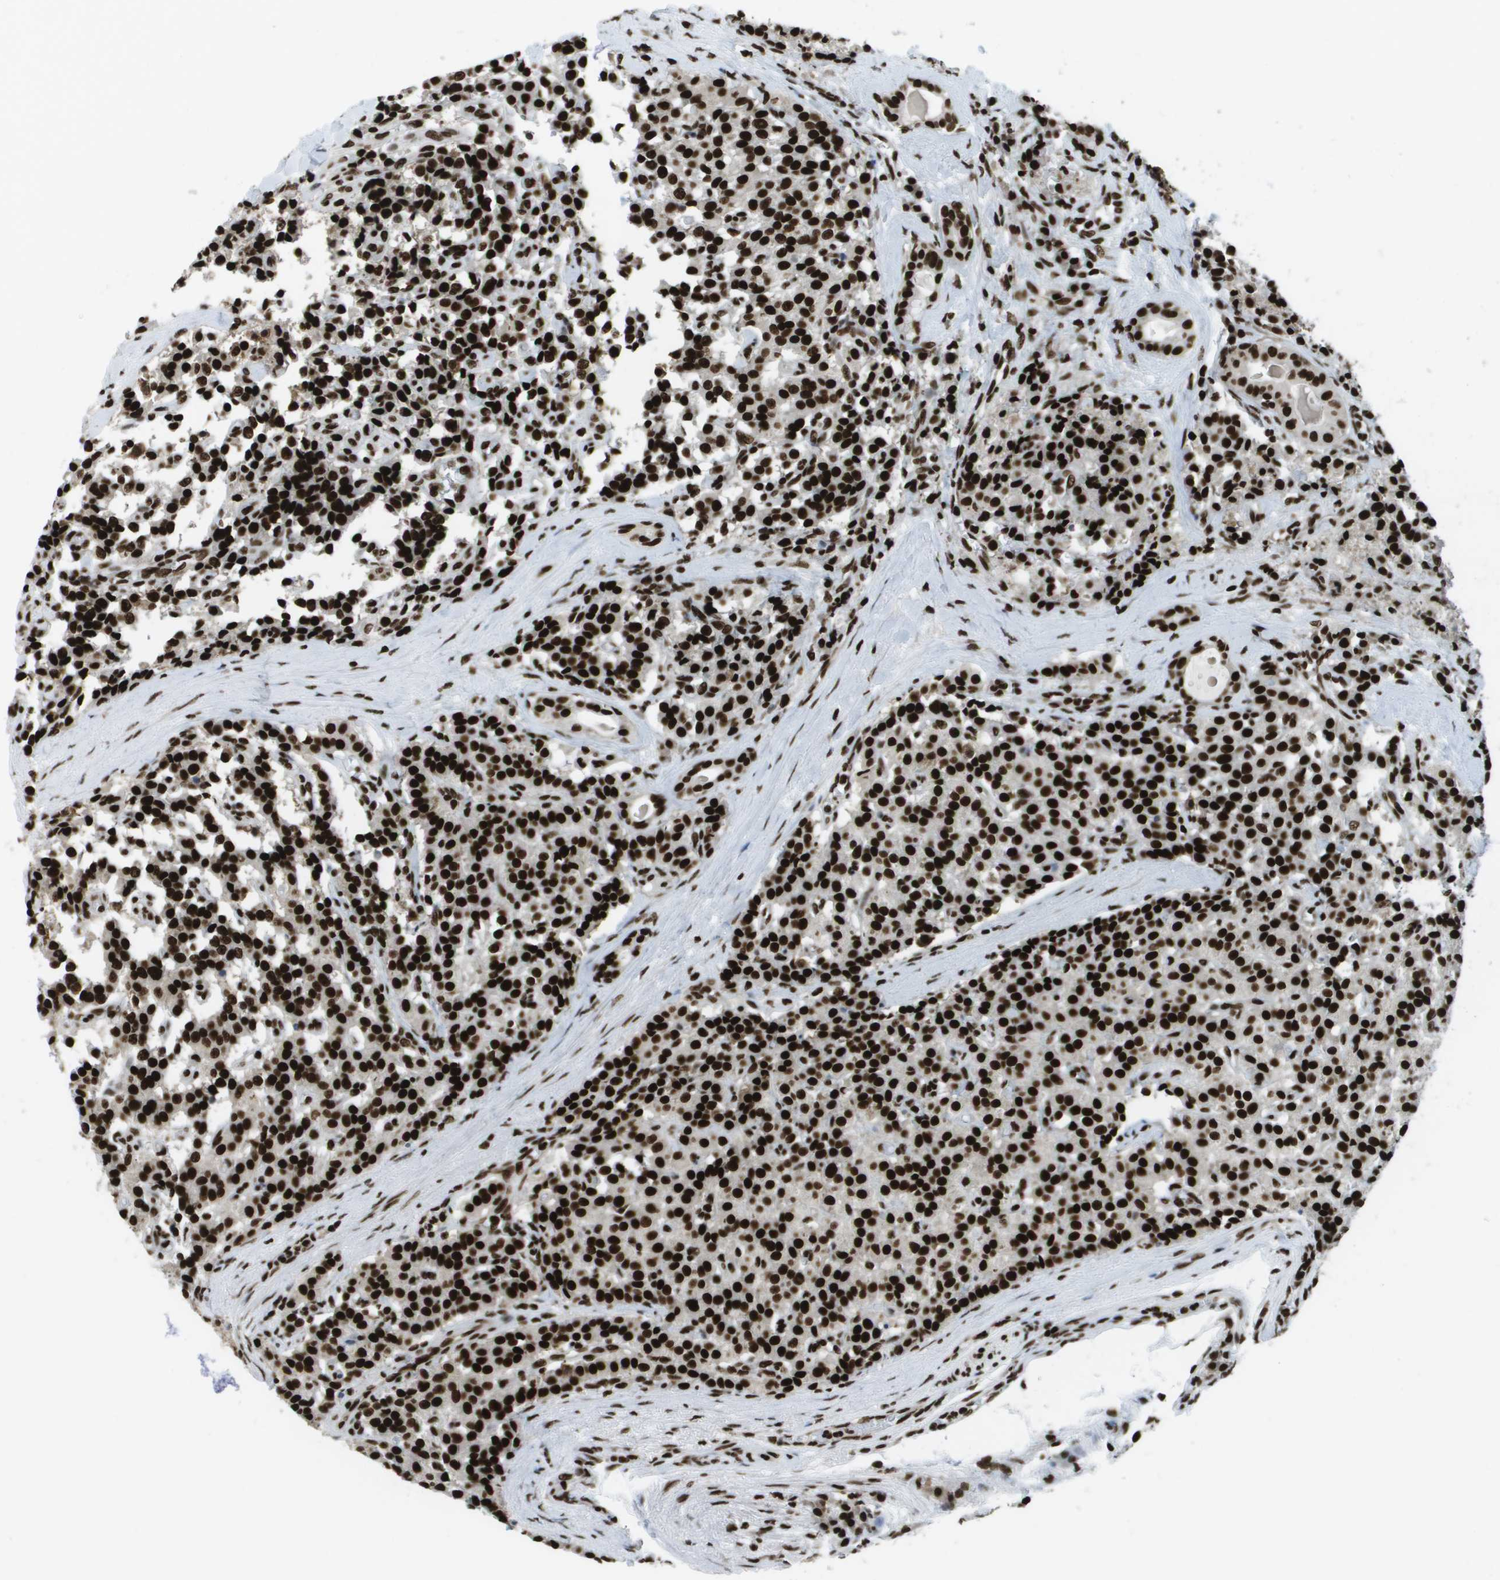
{"staining": {"intensity": "strong", "quantity": ">75%", "location": "nuclear"}, "tissue": "carcinoid", "cell_type": "Tumor cells", "image_type": "cancer", "snomed": [{"axis": "morphology", "description": "Carcinoid, malignant, NOS"}, {"axis": "topography", "description": "Lung"}], "caption": "A micrograph of human carcinoid (malignant) stained for a protein displays strong nuclear brown staining in tumor cells.", "gene": "GLYR1", "patient": {"sex": "male", "age": 30}}